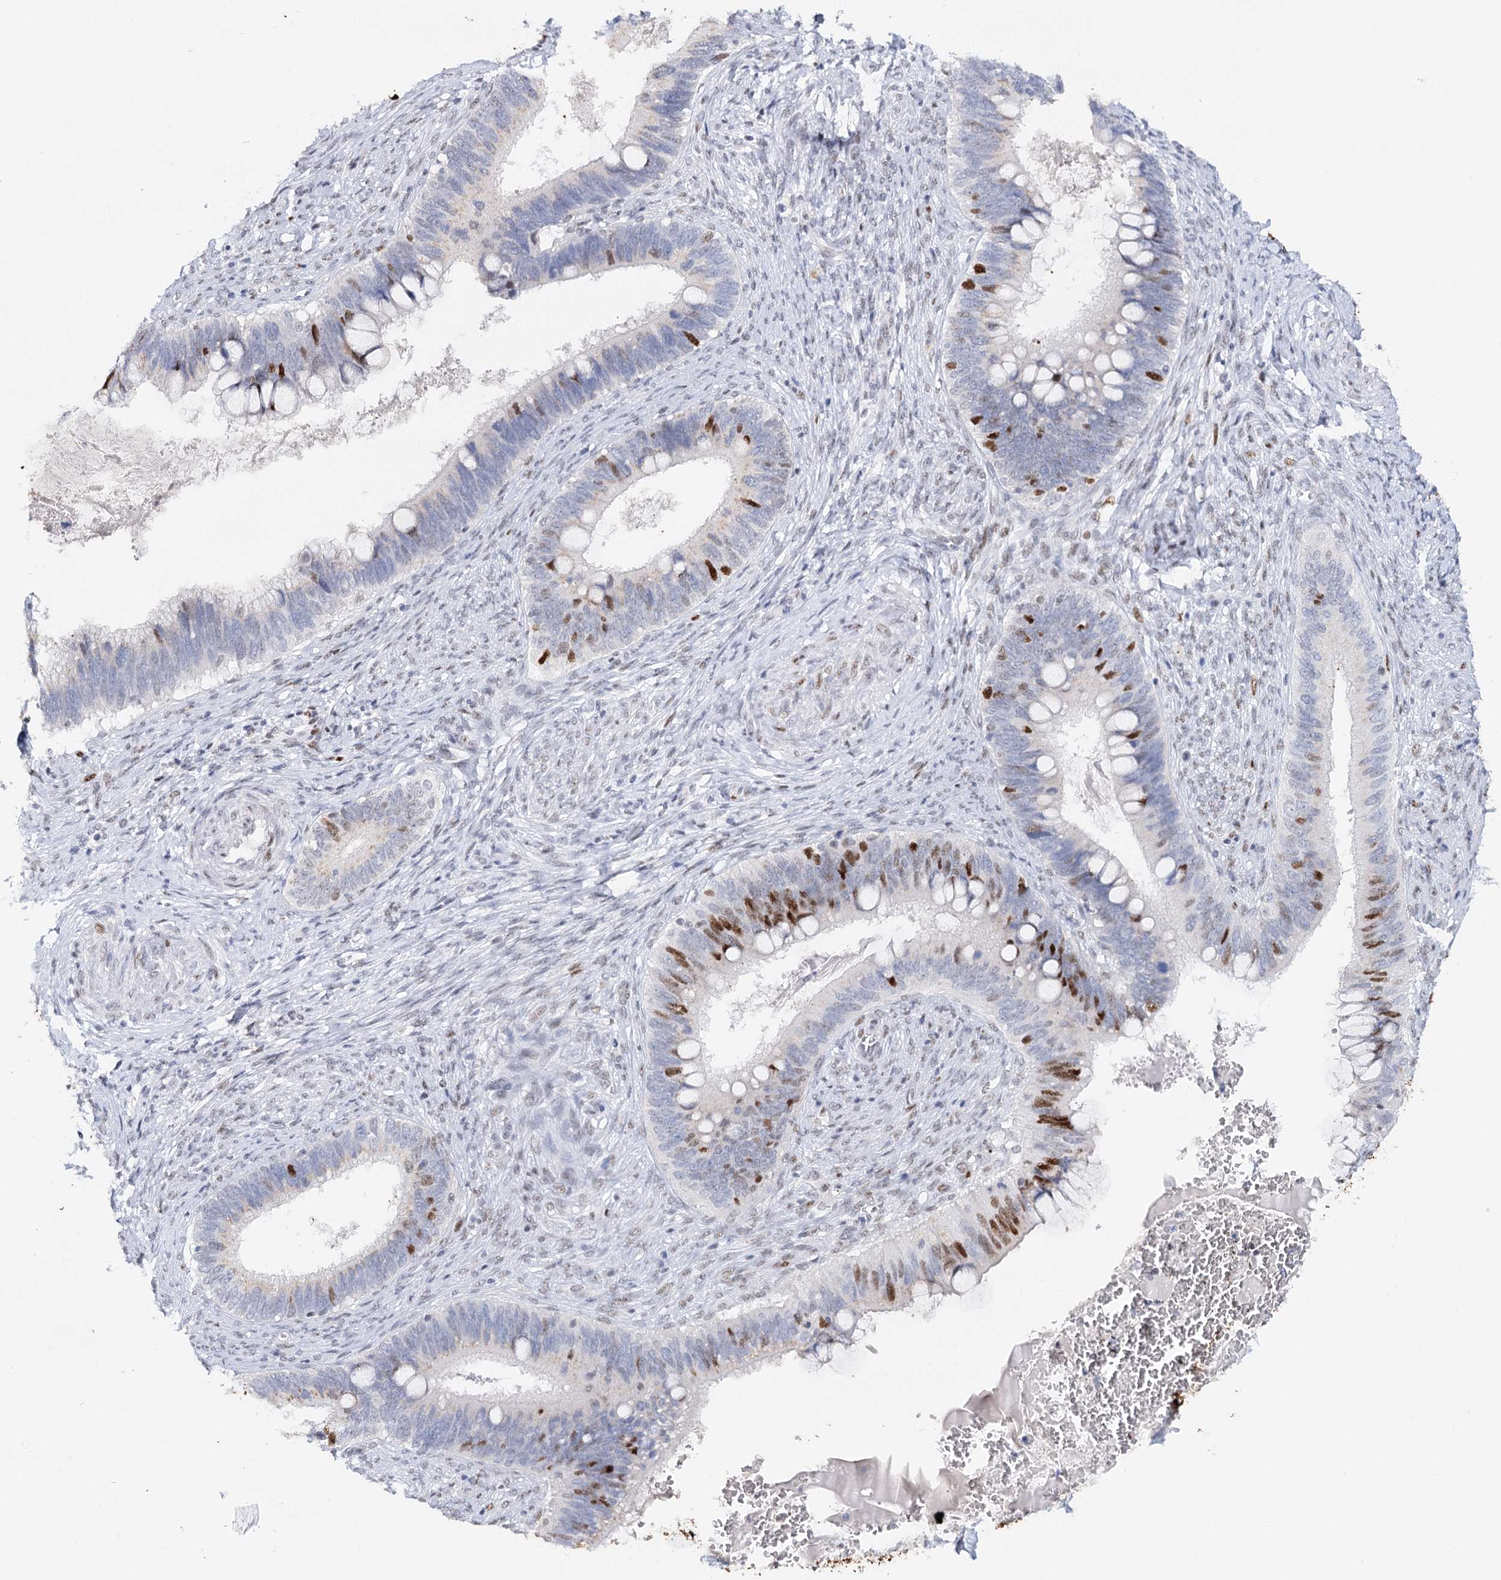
{"staining": {"intensity": "strong", "quantity": "25%-75%", "location": "nuclear"}, "tissue": "cervical cancer", "cell_type": "Tumor cells", "image_type": "cancer", "snomed": [{"axis": "morphology", "description": "Adenocarcinoma, NOS"}, {"axis": "topography", "description": "Cervix"}], "caption": "A brown stain labels strong nuclear positivity of a protein in human adenocarcinoma (cervical) tumor cells. The staining was performed using DAB (3,3'-diaminobenzidine), with brown indicating positive protein expression. Nuclei are stained blue with hematoxylin.", "gene": "TP53", "patient": {"sex": "female", "age": 42}}